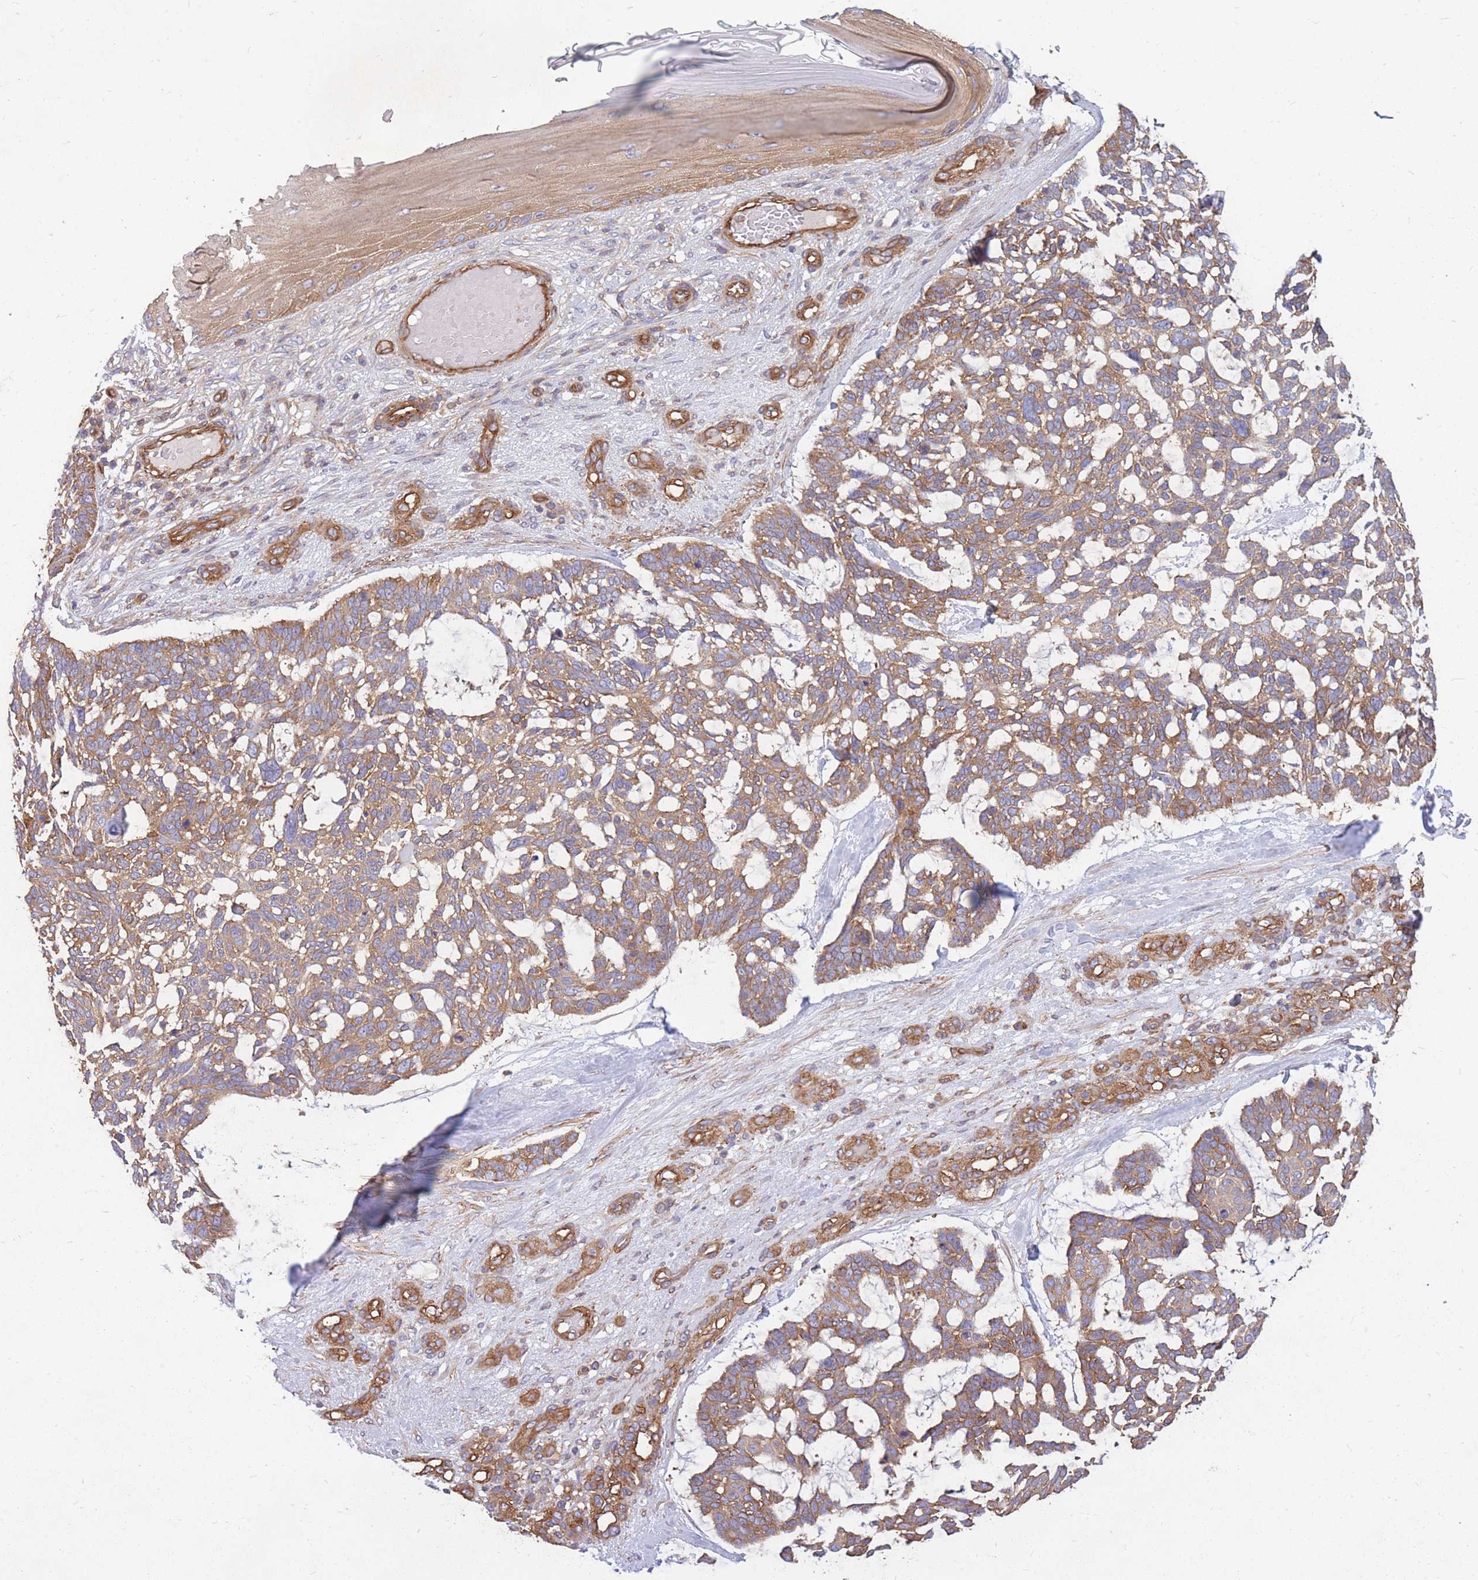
{"staining": {"intensity": "moderate", "quantity": ">75%", "location": "cytoplasmic/membranous"}, "tissue": "skin cancer", "cell_type": "Tumor cells", "image_type": "cancer", "snomed": [{"axis": "morphology", "description": "Basal cell carcinoma"}, {"axis": "topography", "description": "Skin"}], "caption": "The histopathology image shows staining of skin basal cell carcinoma, revealing moderate cytoplasmic/membranous protein staining (brown color) within tumor cells.", "gene": "GGA1", "patient": {"sex": "male", "age": 88}}